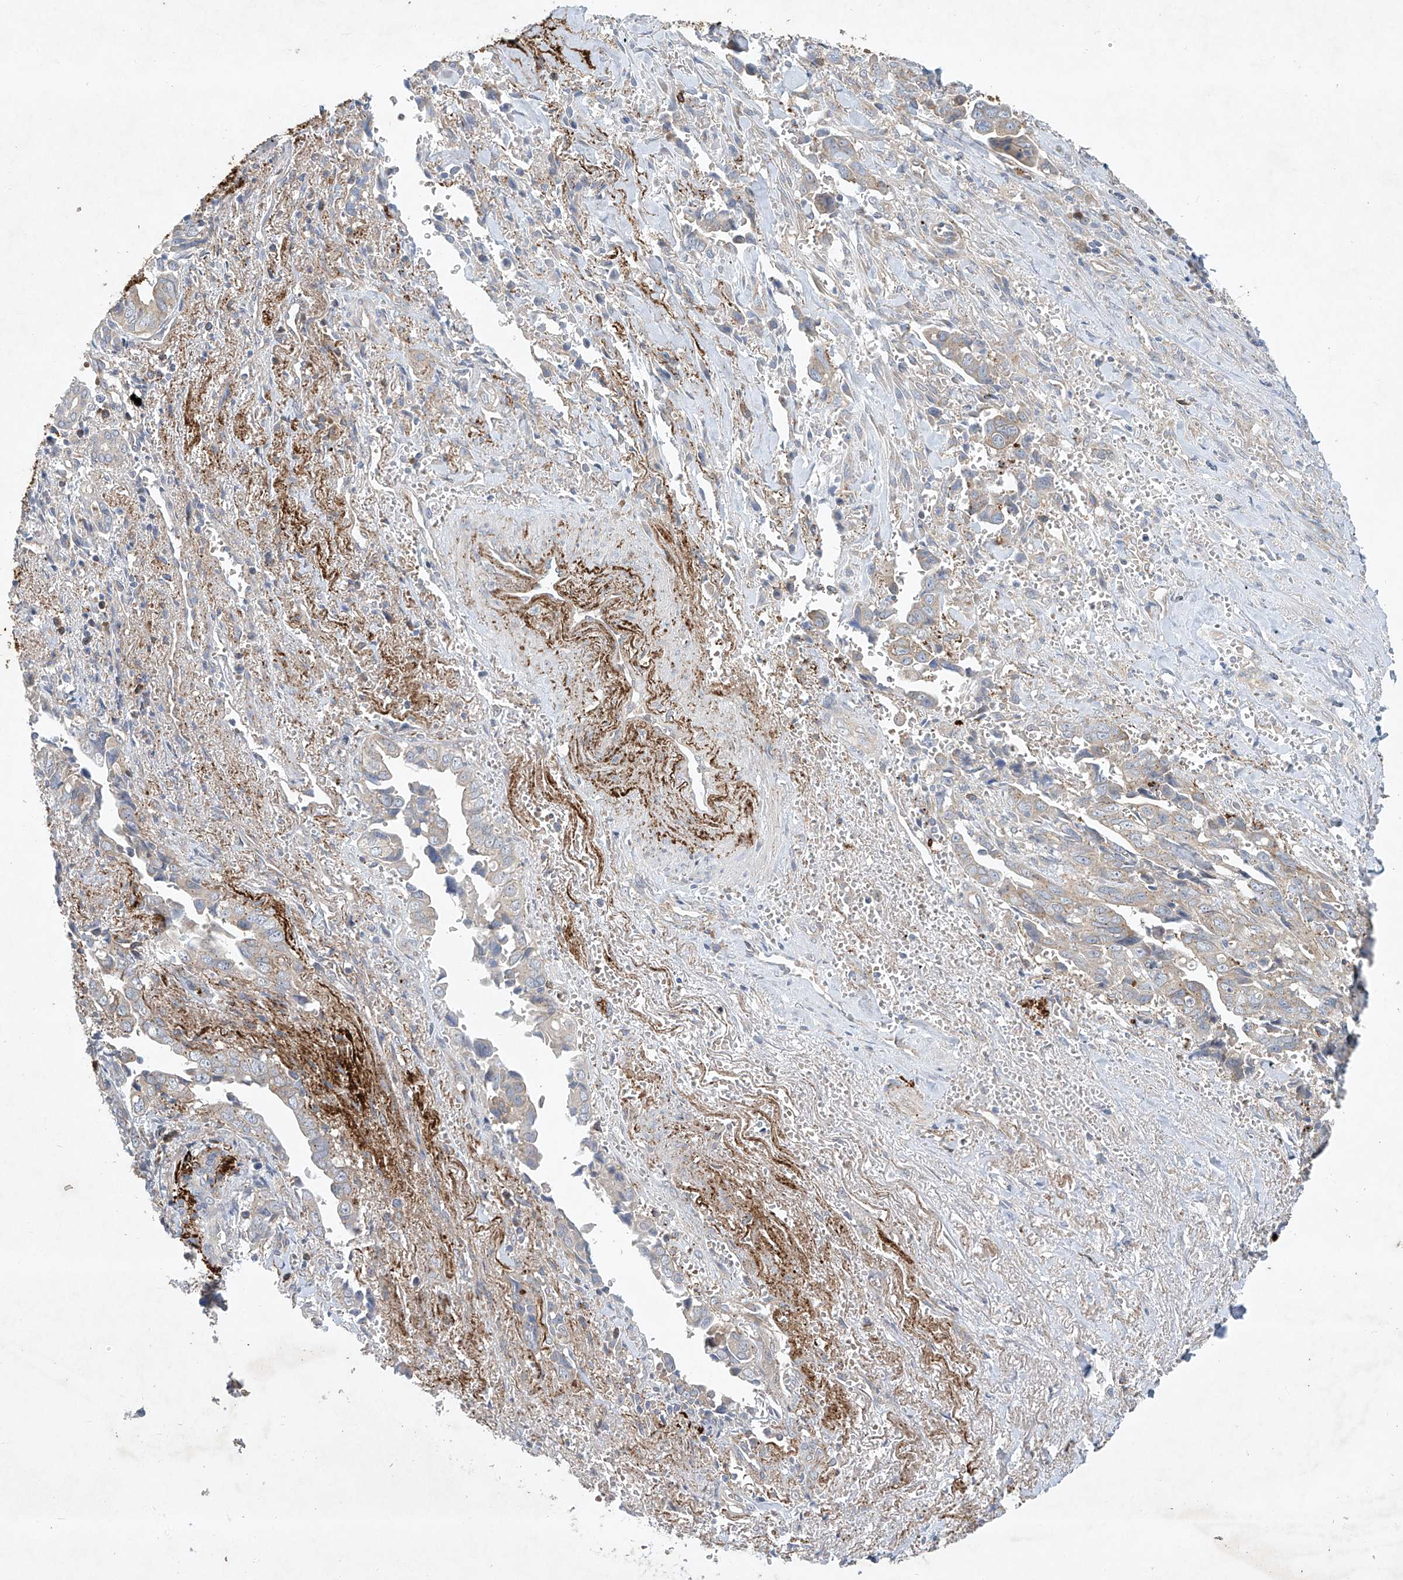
{"staining": {"intensity": "negative", "quantity": "none", "location": "none"}, "tissue": "liver cancer", "cell_type": "Tumor cells", "image_type": "cancer", "snomed": [{"axis": "morphology", "description": "Cholangiocarcinoma"}, {"axis": "topography", "description": "Liver"}], "caption": "Histopathology image shows no significant protein expression in tumor cells of liver cancer (cholangiocarcinoma). (DAB (3,3'-diaminobenzidine) immunohistochemistry visualized using brightfield microscopy, high magnification).", "gene": "TJAP1", "patient": {"sex": "female", "age": 79}}